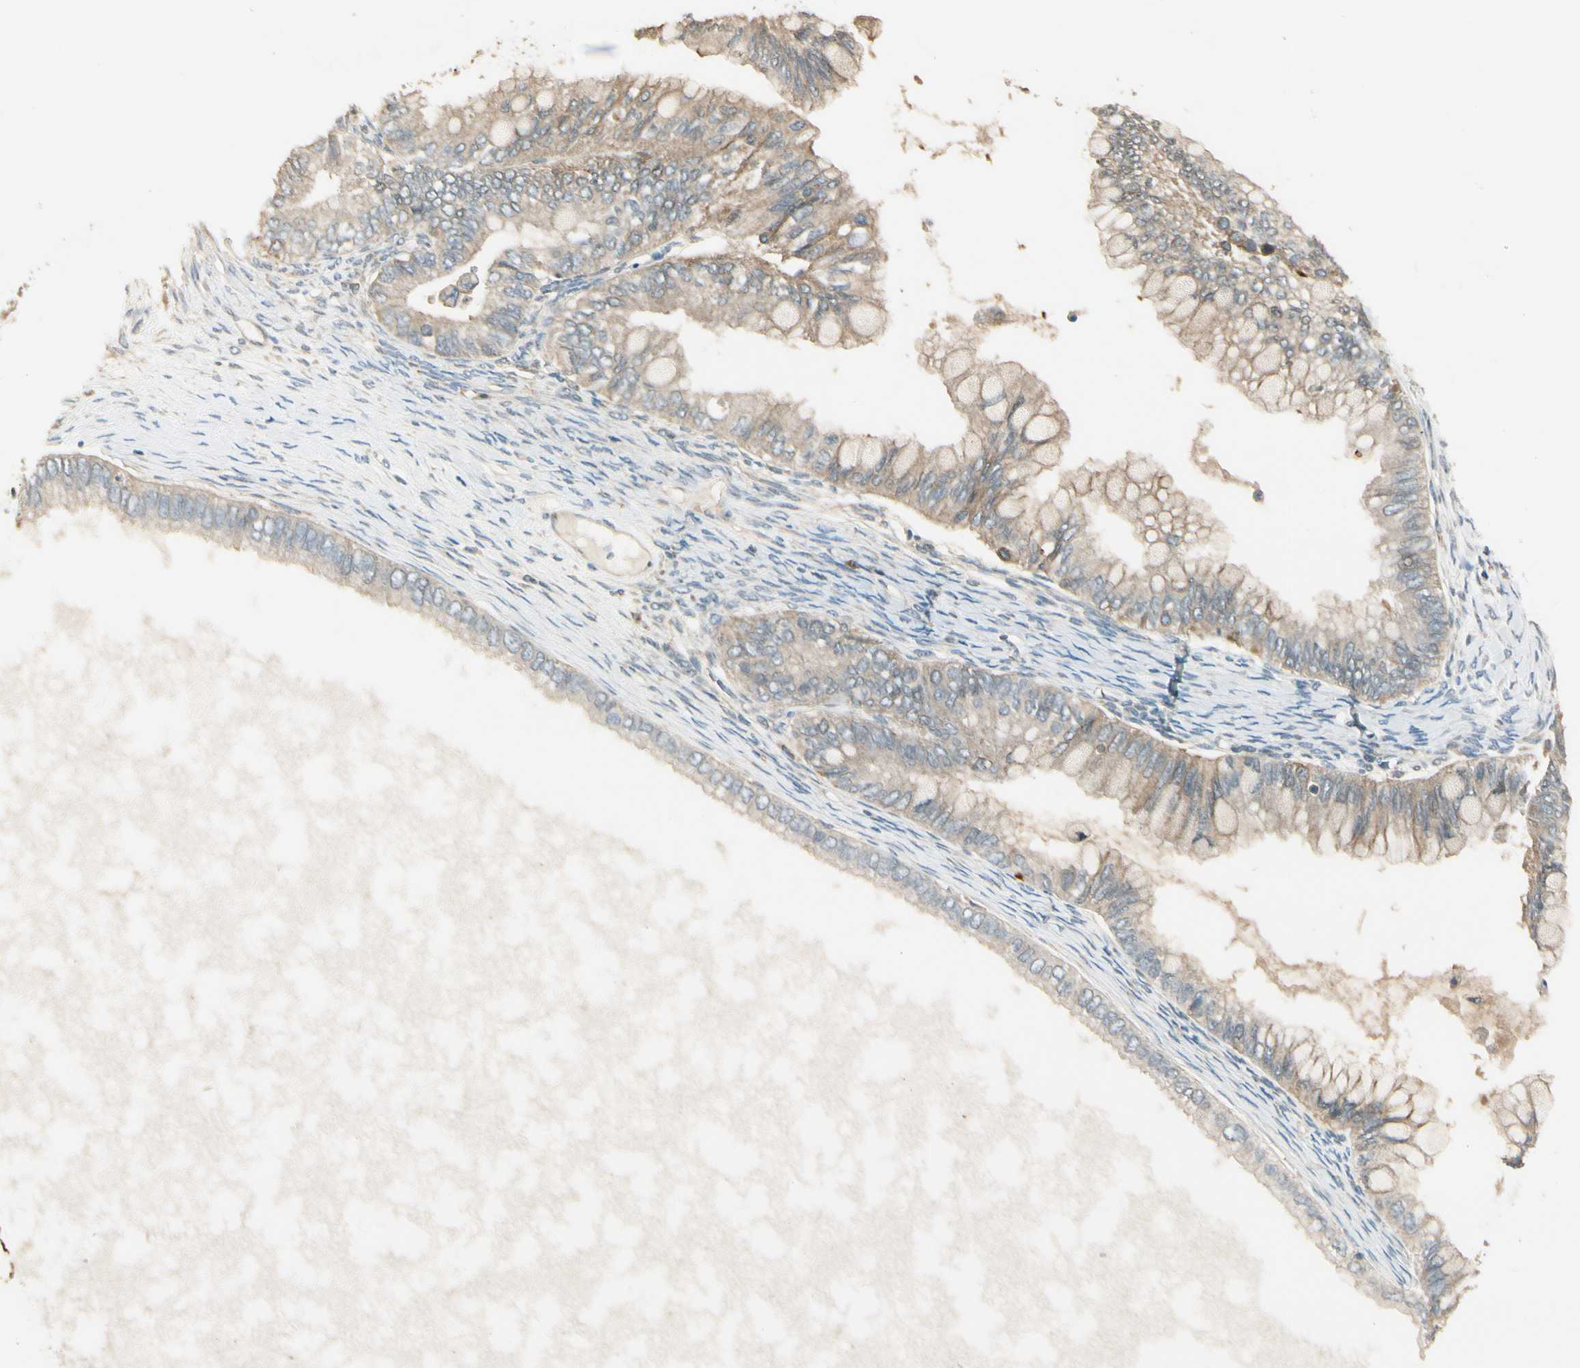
{"staining": {"intensity": "weak", "quantity": ">75%", "location": "cytoplasmic/membranous"}, "tissue": "ovarian cancer", "cell_type": "Tumor cells", "image_type": "cancer", "snomed": [{"axis": "morphology", "description": "Cystadenocarcinoma, mucinous, NOS"}, {"axis": "topography", "description": "Ovary"}], "caption": "IHC staining of ovarian cancer, which exhibits low levels of weak cytoplasmic/membranous expression in about >75% of tumor cells indicating weak cytoplasmic/membranous protein expression. The staining was performed using DAB (3,3'-diaminobenzidine) (brown) for protein detection and nuclei were counterstained in hematoxylin (blue).", "gene": "PLXNA1", "patient": {"sex": "female", "age": 80}}